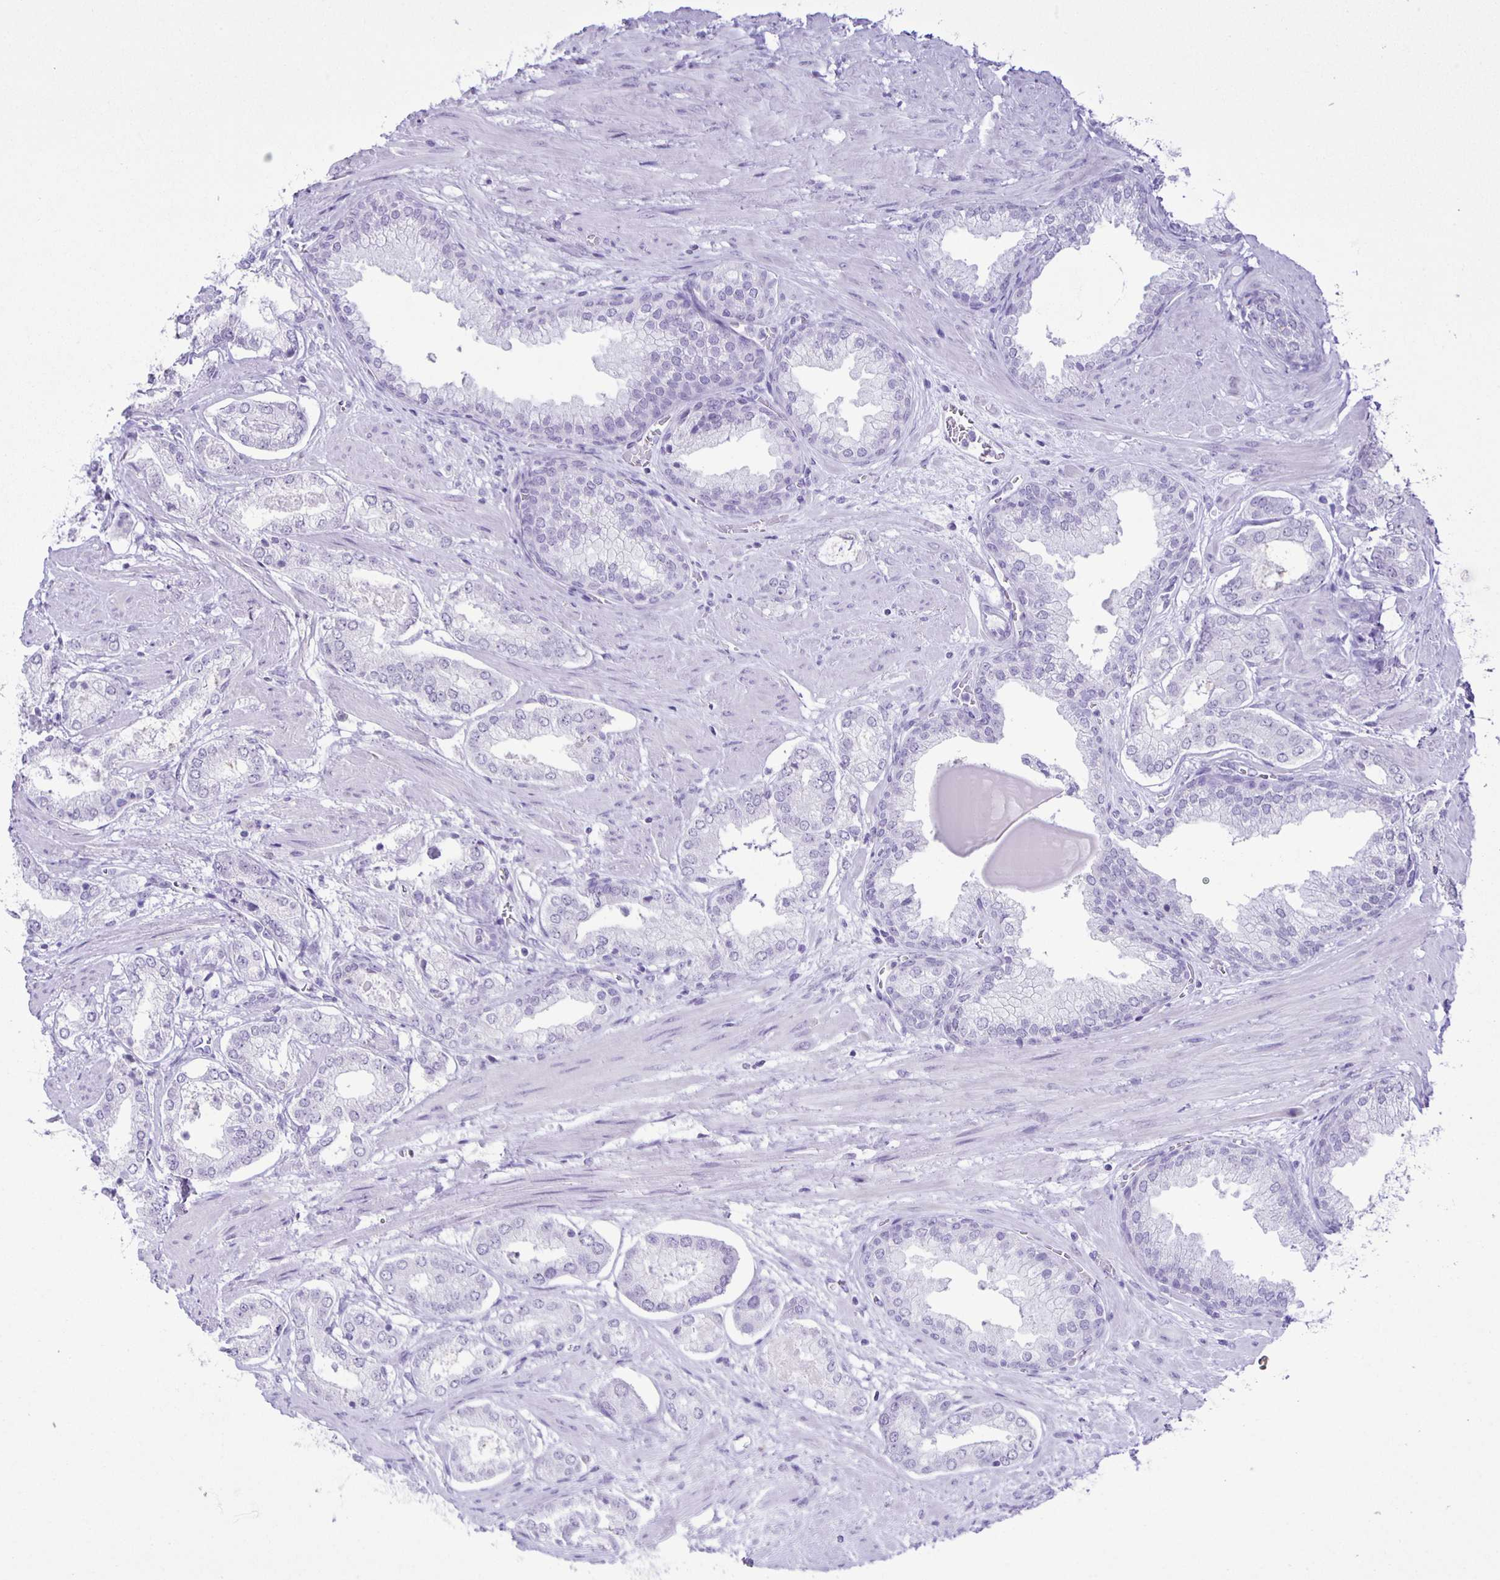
{"staining": {"intensity": "negative", "quantity": "none", "location": "none"}, "tissue": "prostate cancer", "cell_type": "Tumor cells", "image_type": "cancer", "snomed": [{"axis": "morphology", "description": "Adenocarcinoma, Low grade"}, {"axis": "topography", "description": "Prostate"}], "caption": "Immunohistochemistry (IHC) histopathology image of human adenocarcinoma (low-grade) (prostate) stained for a protein (brown), which shows no expression in tumor cells.", "gene": "EZHIP", "patient": {"sex": "male", "age": 64}}